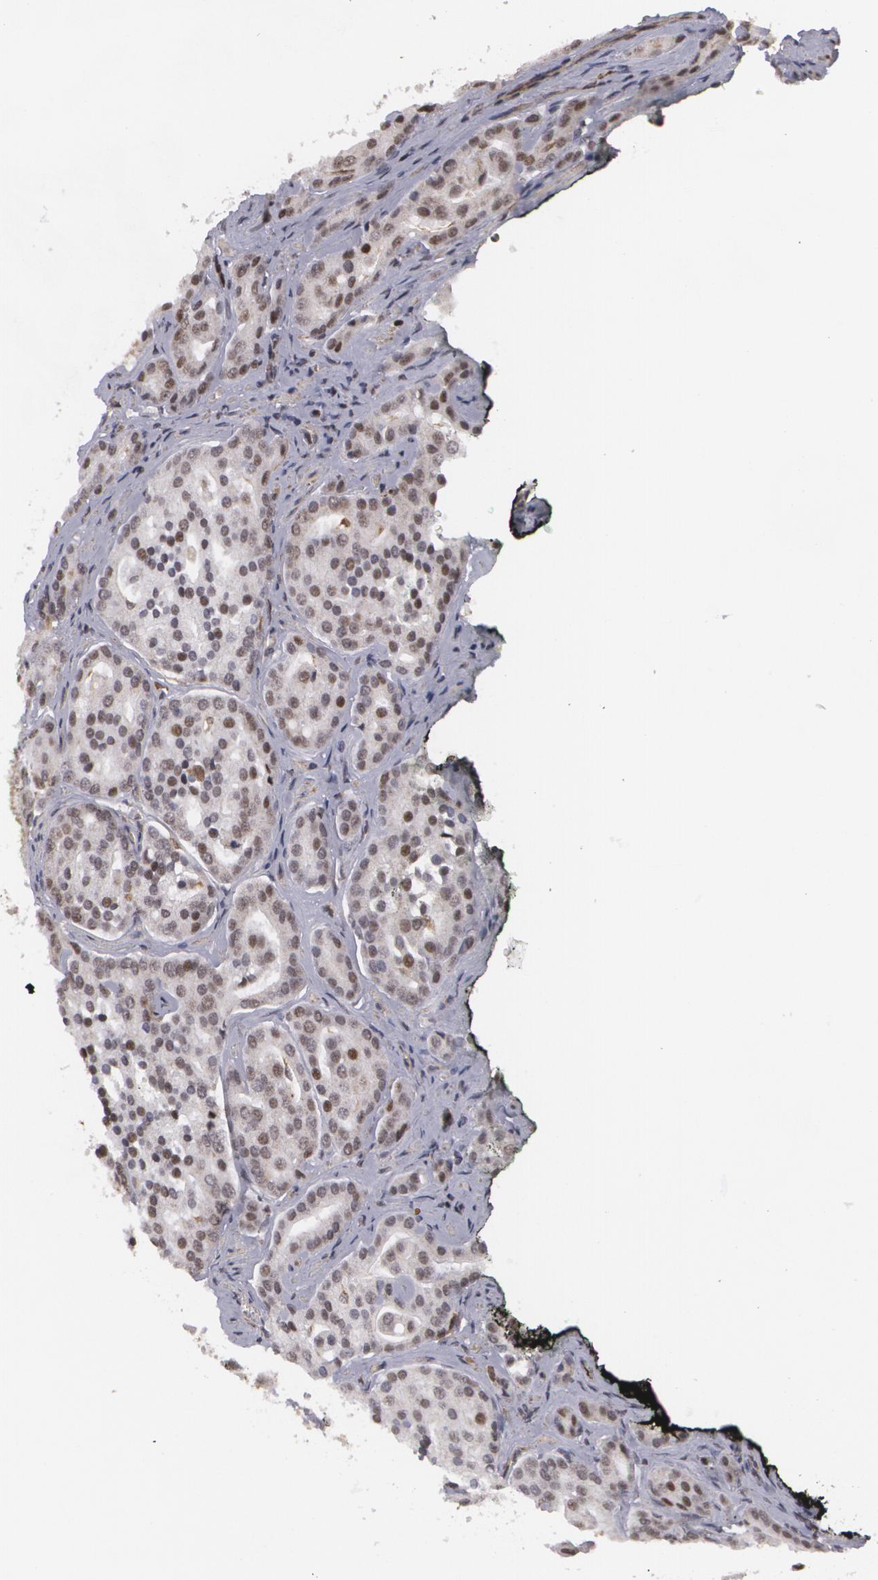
{"staining": {"intensity": "moderate", "quantity": ">75%", "location": "nuclear"}, "tissue": "prostate cancer", "cell_type": "Tumor cells", "image_type": "cancer", "snomed": [{"axis": "morphology", "description": "Adenocarcinoma, High grade"}, {"axis": "topography", "description": "Prostate"}], "caption": "IHC of human prostate cancer (high-grade adenocarcinoma) demonstrates medium levels of moderate nuclear expression in about >75% of tumor cells.", "gene": "MXD1", "patient": {"sex": "male", "age": 64}}